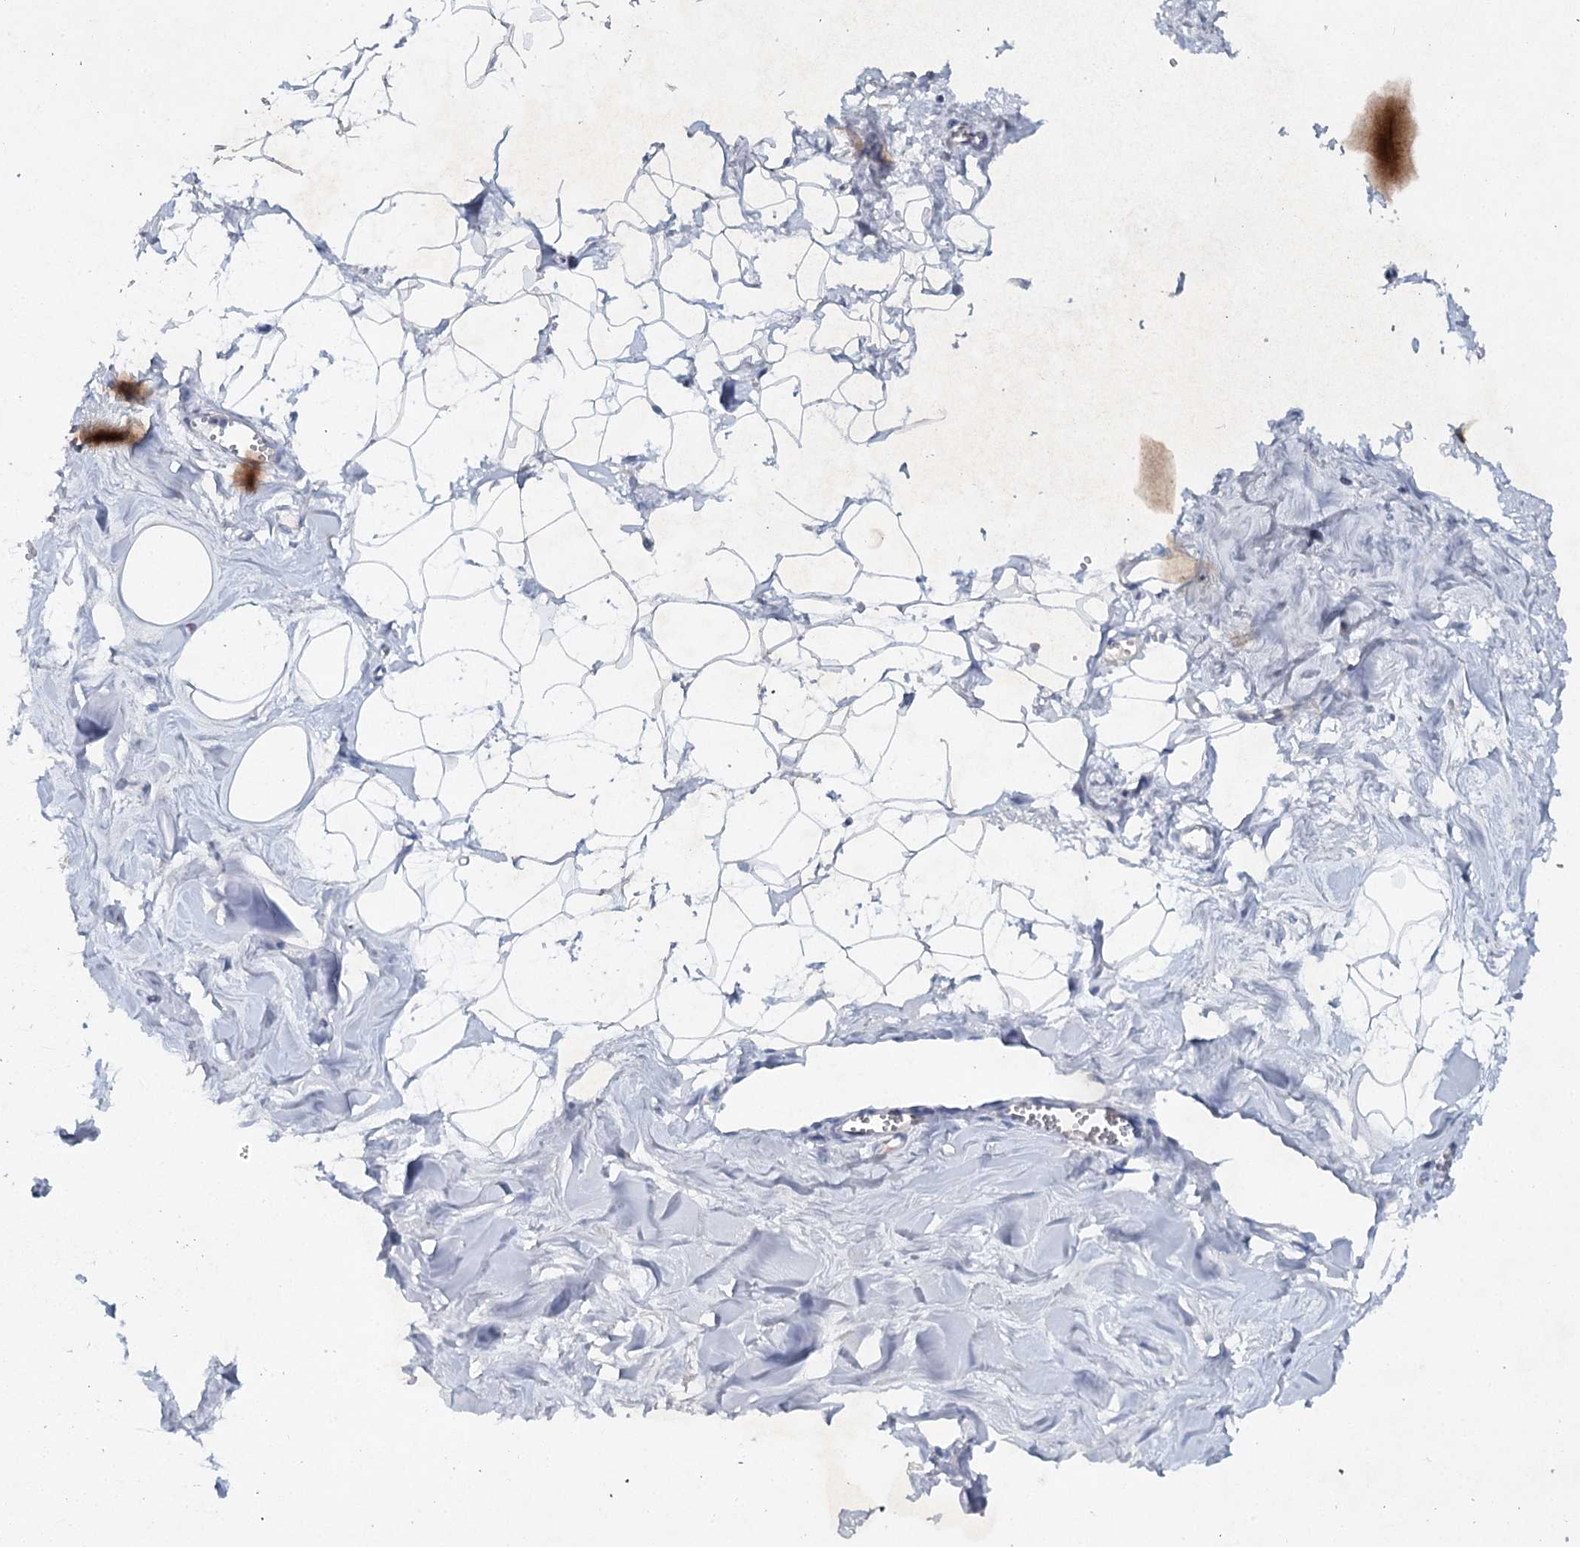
{"staining": {"intensity": "negative", "quantity": "none", "location": "none"}, "tissue": "breast", "cell_type": "Adipocytes", "image_type": "normal", "snomed": [{"axis": "morphology", "description": "Normal tissue, NOS"}, {"axis": "topography", "description": "Breast"}], "caption": "Immunohistochemical staining of normal breast reveals no significant staining in adipocytes. (Brightfield microscopy of DAB (3,3'-diaminobenzidine) IHC at high magnification).", "gene": "RFX6", "patient": {"sex": "female", "age": 27}}